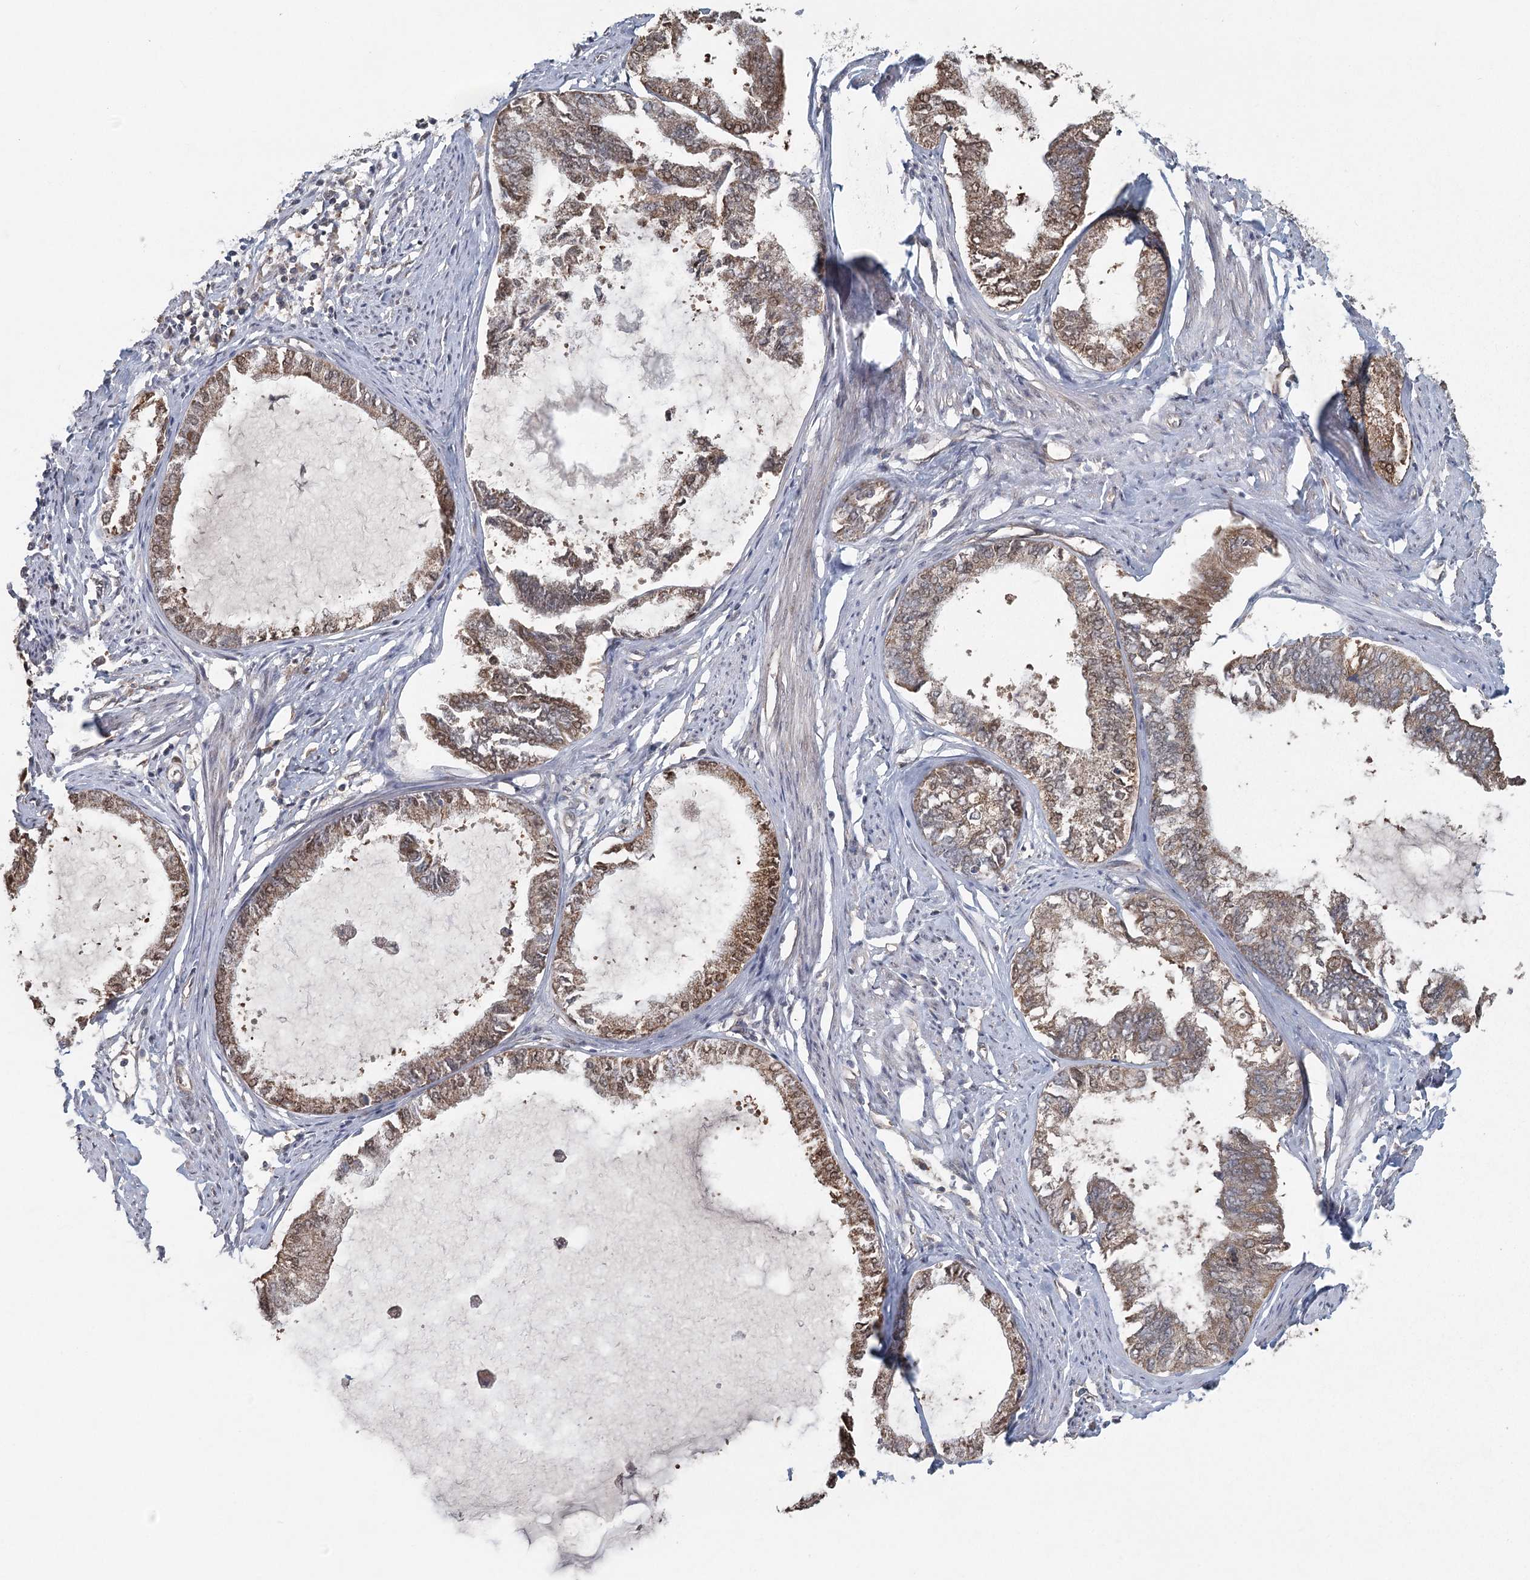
{"staining": {"intensity": "moderate", "quantity": ">75%", "location": "cytoplasmic/membranous"}, "tissue": "endometrial cancer", "cell_type": "Tumor cells", "image_type": "cancer", "snomed": [{"axis": "morphology", "description": "Adenocarcinoma, NOS"}, {"axis": "topography", "description": "Endometrium"}], "caption": "A brown stain labels moderate cytoplasmic/membranous staining of a protein in adenocarcinoma (endometrial) tumor cells.", "gene": "LRRC14B", "patient": {"sex": "female", "age": 86}}